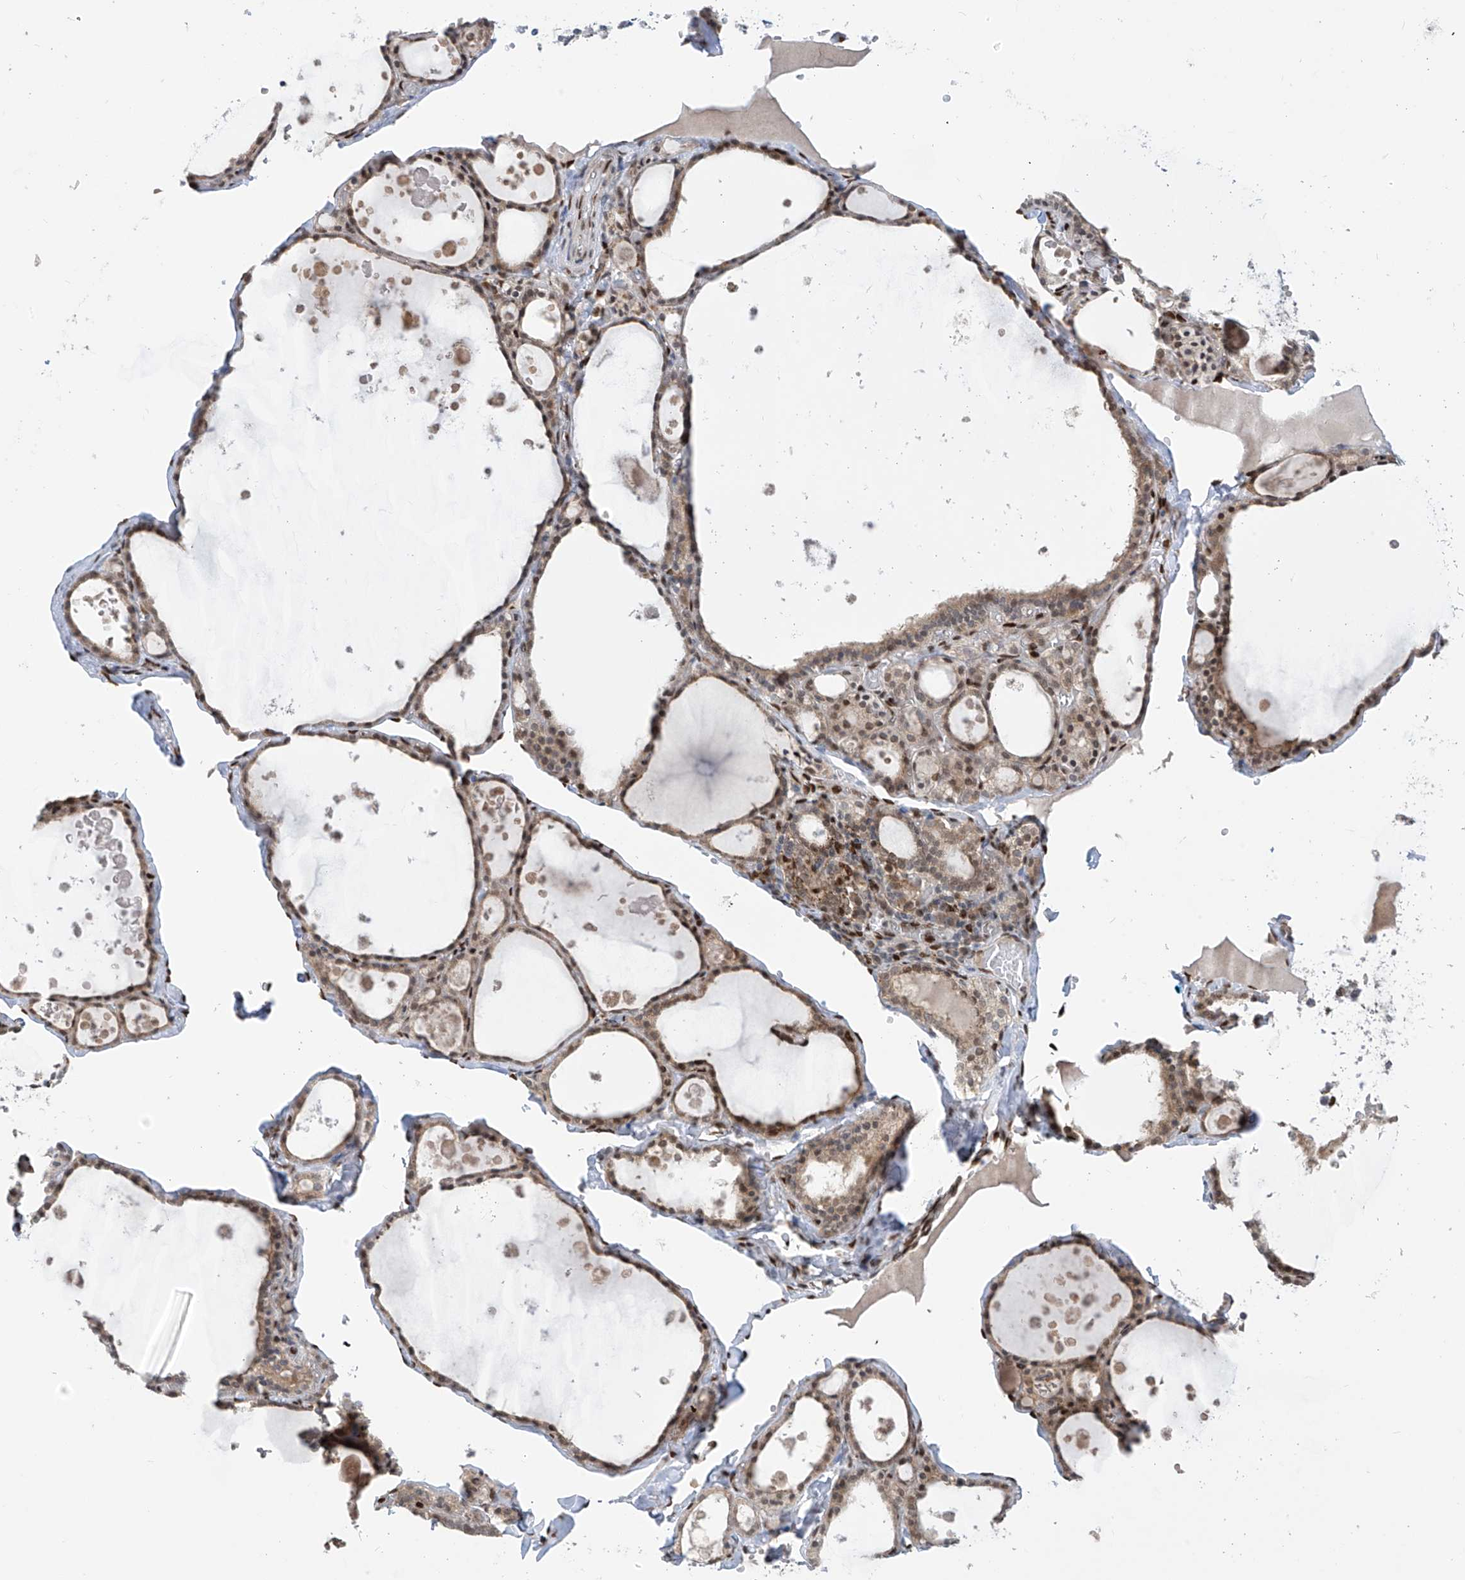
{"staining": {"intensity": "moderate", "quantity": ">75%", "location": "cytoplasmic/membranous,nuclear"}, "tissue": "thyroid gland", "cell_type": "Glandular cells", "image_type": "normal", "snomed": [{"axis": "morphology", "description": "Normal tissue, NOS"}, {"axis": "topography", "description": "Thyroid gland"}], "caption": "Thyroid gland stained for a protein (brown) reveals moderate cytoplasmic/membranous,nuclear positive expression in approximately >75% of glandular cells.", "gene": "PM20D2", "patient": {"sex": "male", "age": 56}}